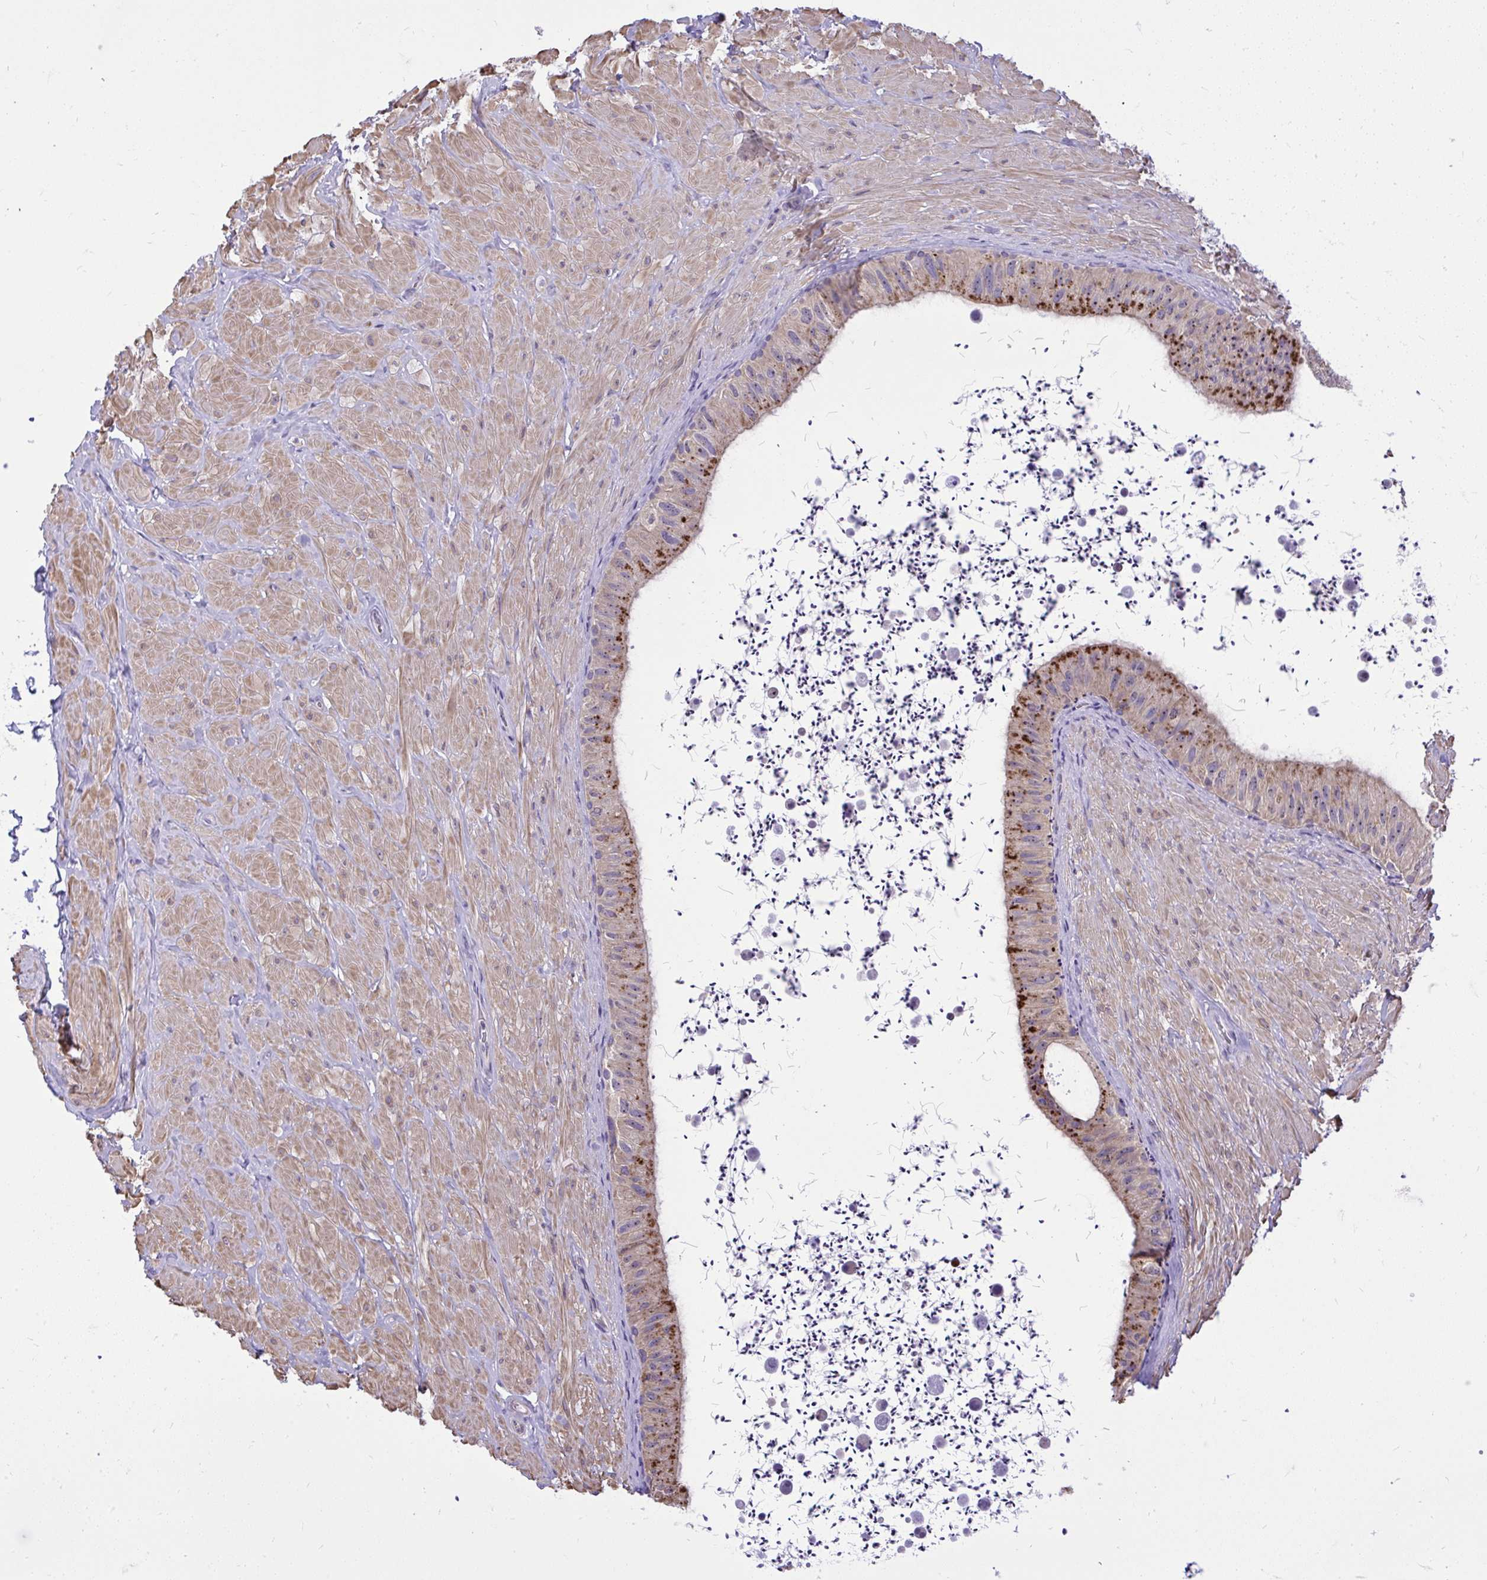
{"staining": {"intensity": "moderate", "quantity": "25%-75%", "location": "cytoplasmic/membranous"}, "tissue": "epididymis", "cell_type": "Glandular cells", "image_type": "normal", "snomed": [{"axis": "morphology", "description": "Normal tissue, NOS"}, {"axis": "topography", "description": "Epididymis"}, {"axis": "topography", "description": "Peripheral nerve tissue"}], "caption": "Brown immunohistochemical staining in normal human epididymis exhibits moderate cytoplasmic/membranous expression in approximately 25%-75% of glandular cells. (DAB IHC with brightfield microscopy, high magnification).", "gene": "GRK4", "patient": {"sex": "male", "age": 32}}